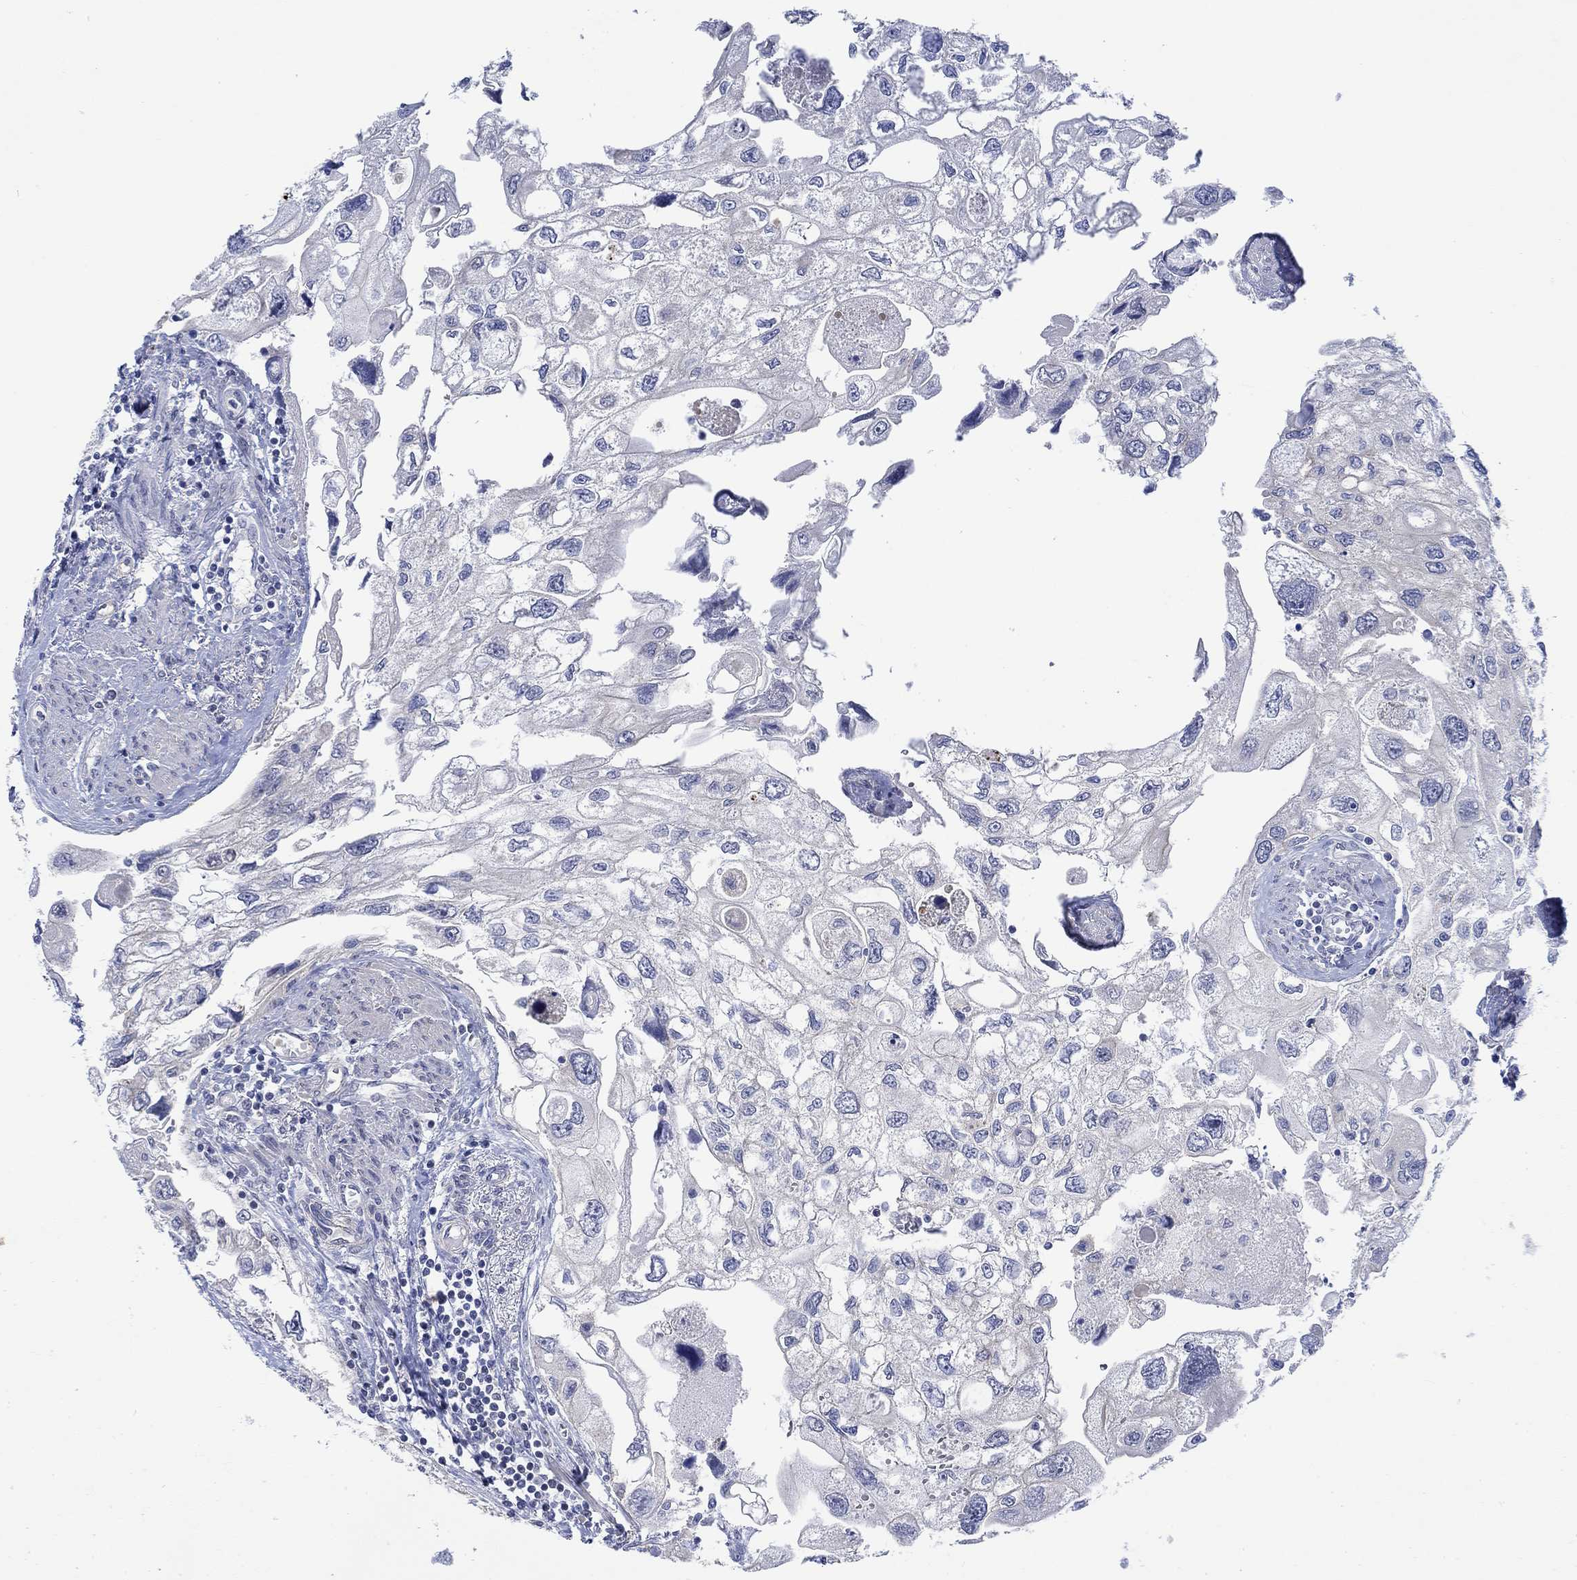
{"staining": {"intensity": "moderate", "quantity": "<25%", "location": "cytoplasmic/membranous"}, "tissue": "urothelial cancer", "cell_type": "Tumor cells", "image_type": "cancer", "snomed": [{"axis": "morphology", "description": "Urothelial carcinoma, High grade"}, {"axis": "topography", "description": "Urinary bladder"}], "caption": "DAB (3,3'-diaminobenzidine) immunohistochemical staining of urothelial cancer exhibits moderate cytoplasmic/membranous protein positivity in about <25% of tumor cells.", "gene": "AGRP", "patient": {"sex": "male", "age": 59}}